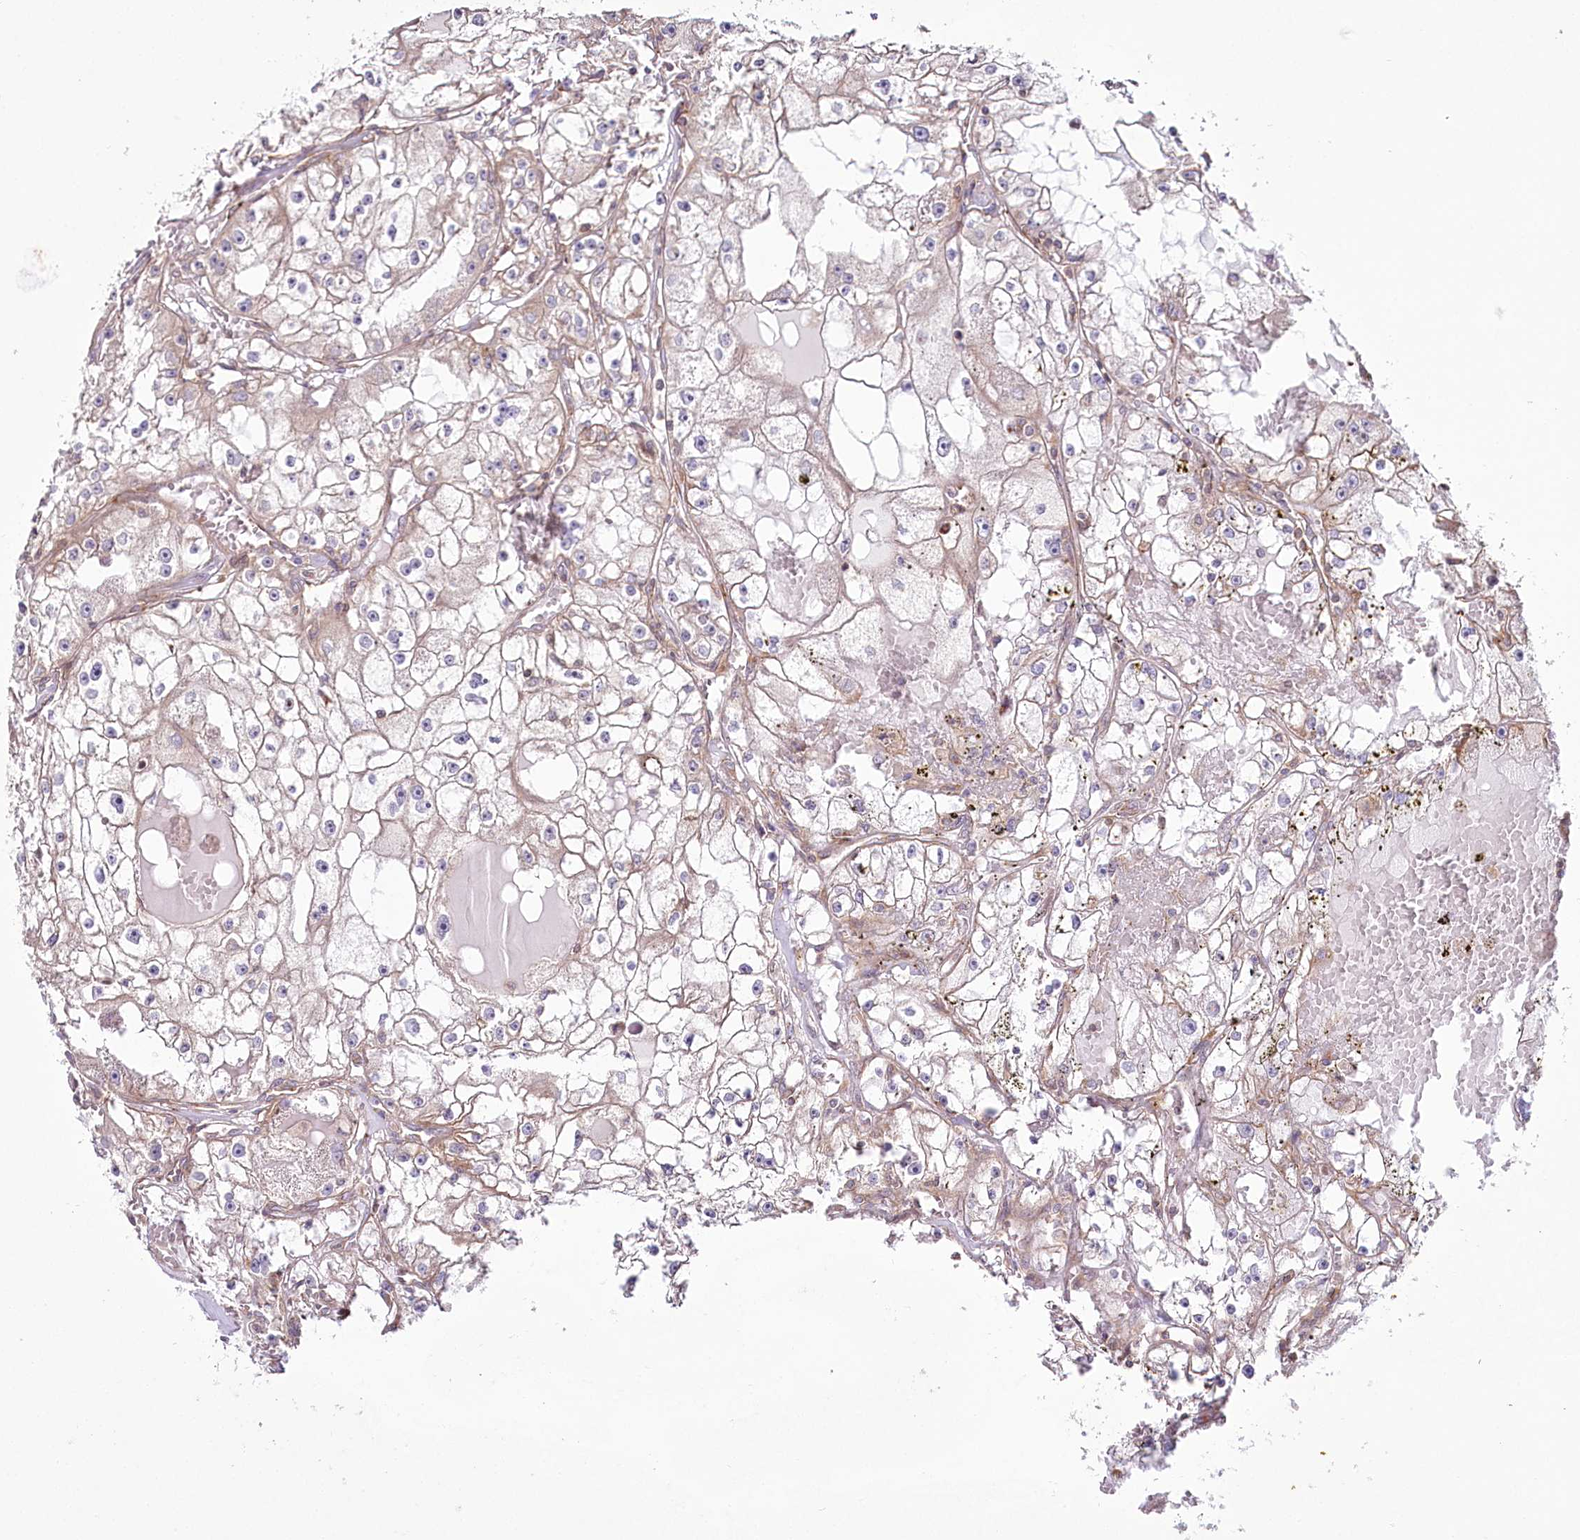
{"staining": {"intensity": "weak", "quantity": "25%-75%", "location": "cytoplasmic/membranous"}, "tissue": "renal cancer", "cell_type": "Tumor cells", "image_type": "cancer", "snomed": [{"axis": "morphology", "description": "Adenocarcinoma, NOS"}, {"axis": "topography", "description": "Kidney"}], "caption": "A brown stain highlights weak cytoplasmic/membranous staining of a protein in human renal cancer tumor cells.", "gene": "POGLUT1", "patient": {"sex": "male", "age": 56}}